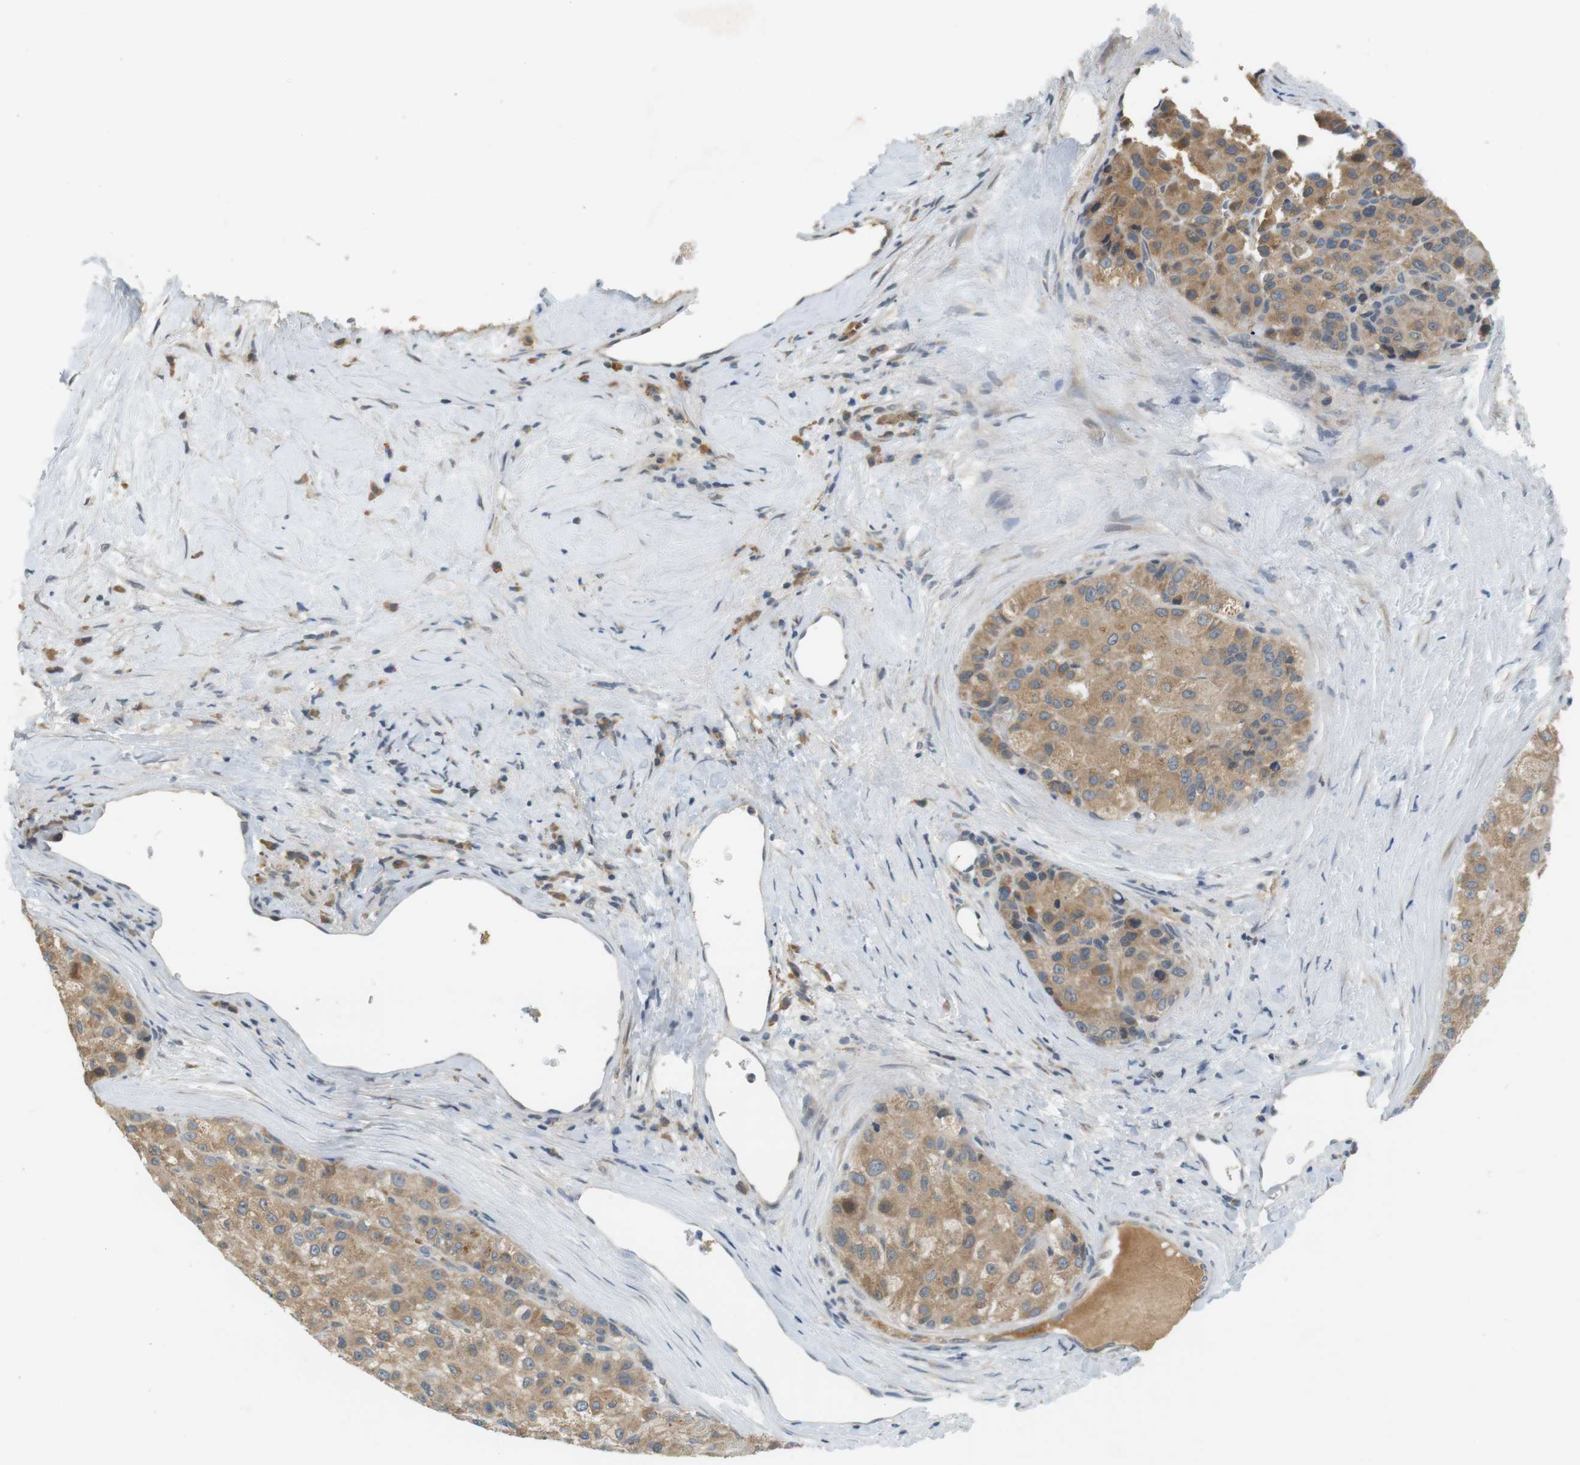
{"staining": {"intensity": "moderate", "quantity": "25%-75%", "location": "cytoplasmic/membranous"}, "tissue": "liver cancer", "cell_type": "Tumor cells", "image_type": "cancer", "snomed": [{"axis": "morphology", "description": "Carcinoma, Hepatocellular, NOS"}, {"axis": "topography", "description": "Liver"}], "caption": "Liver cancer (hepatocellular carcinoma) stained with a protein marker demonstrates moderate staining in tumor cells.", "gene": "WNT7A", "patient": {"sex": "male", "age": 80}}